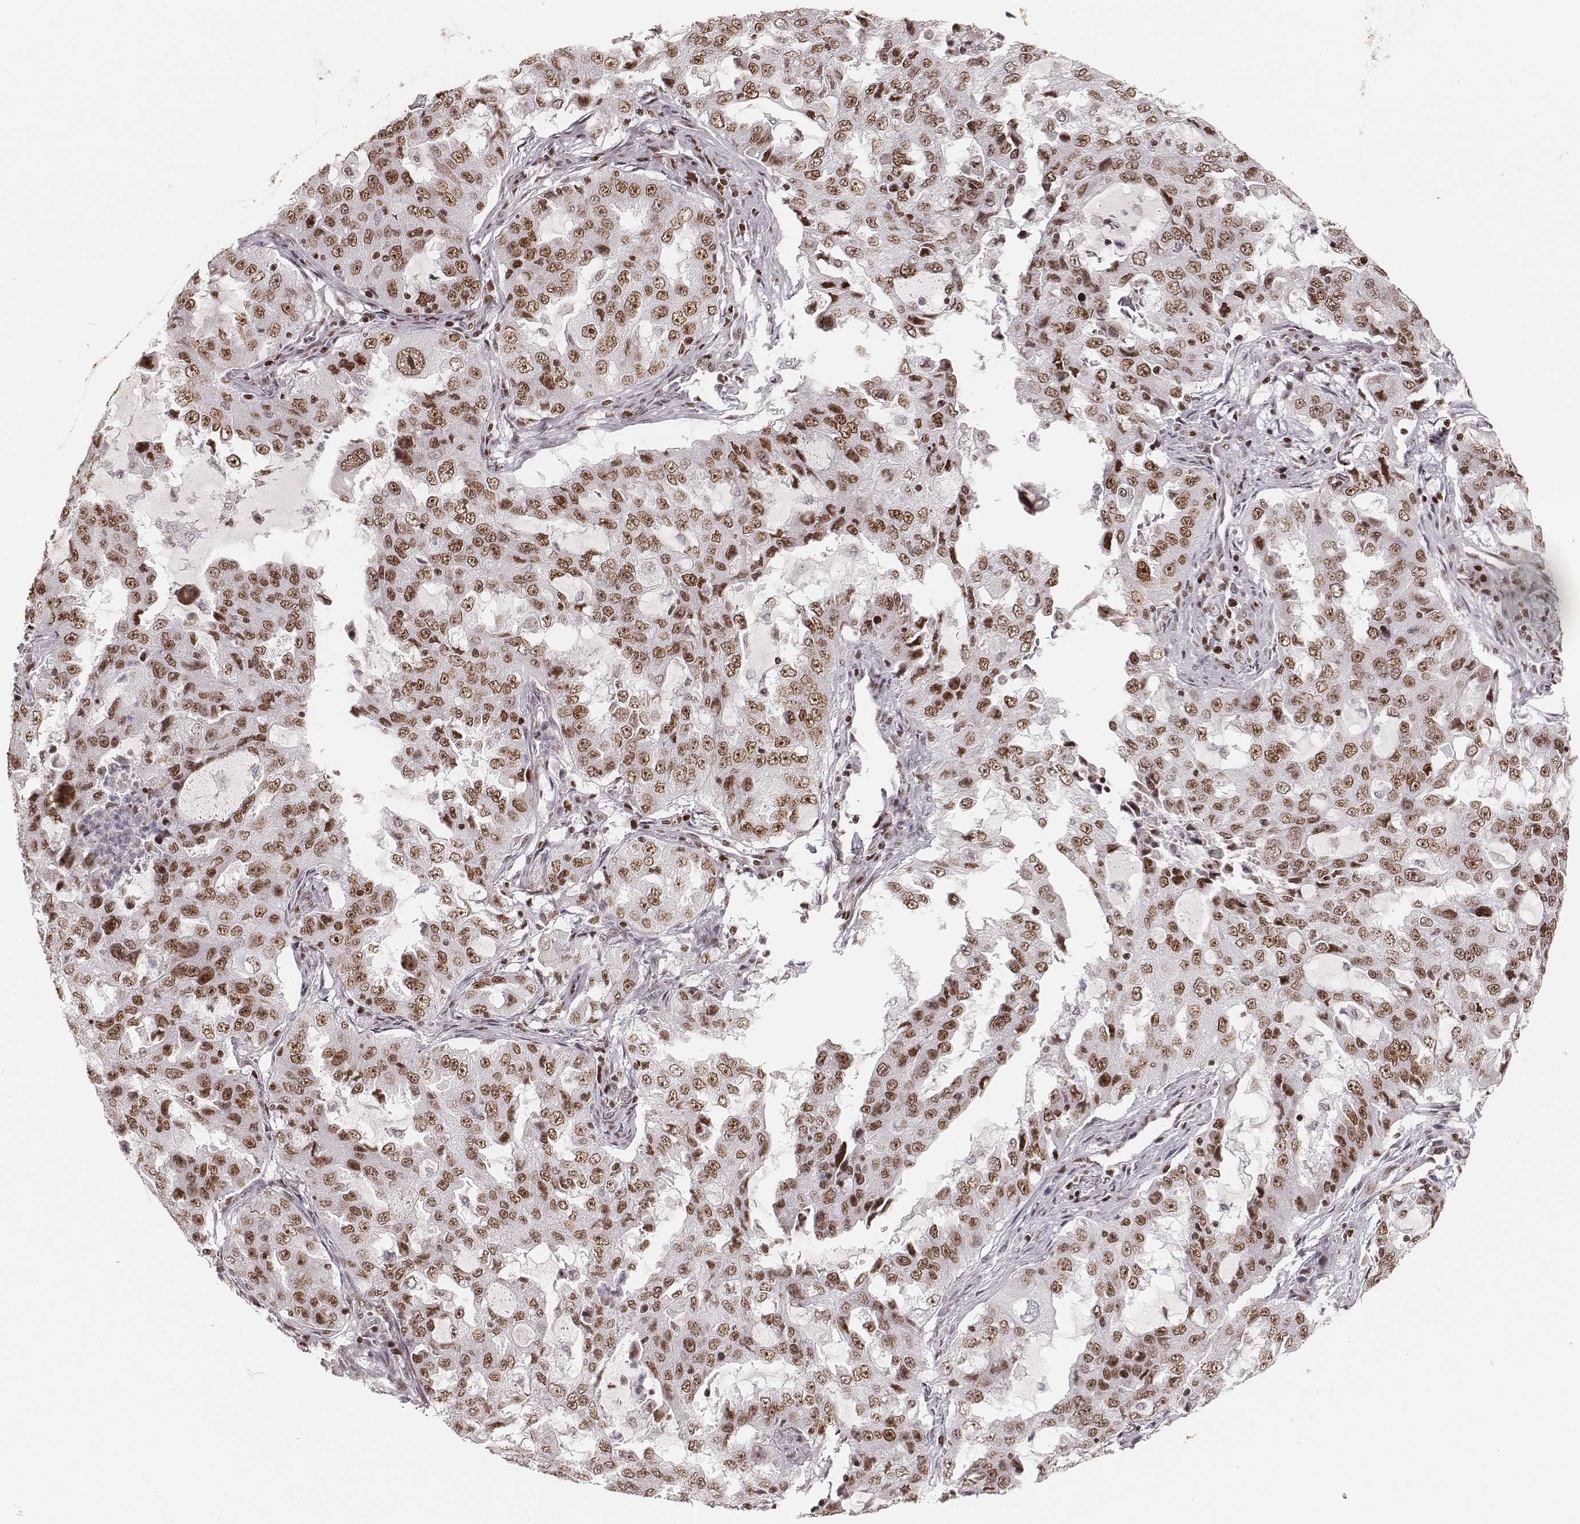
{"staining": {"intensity": "moderate", "quantity": ">75%", "location": "nuclear"}, "tissue": "lung cancer", "cell_type": "Tumor cells", "image_type": "cancer", "snomed": [{"axis": "morphology", "description": "Adenocarcinoma, NOS"}, {"axis": "topography", "description": "Lung"}], "caption": "Immunohistochemical staining of human lung cancer (adenocarcinoma) demonstrates medium levels of moderate nuclear protein staining in about >75% of tumor cells.", "gene": "PARP1", "patient": {"sex": "female", "age": 61}}